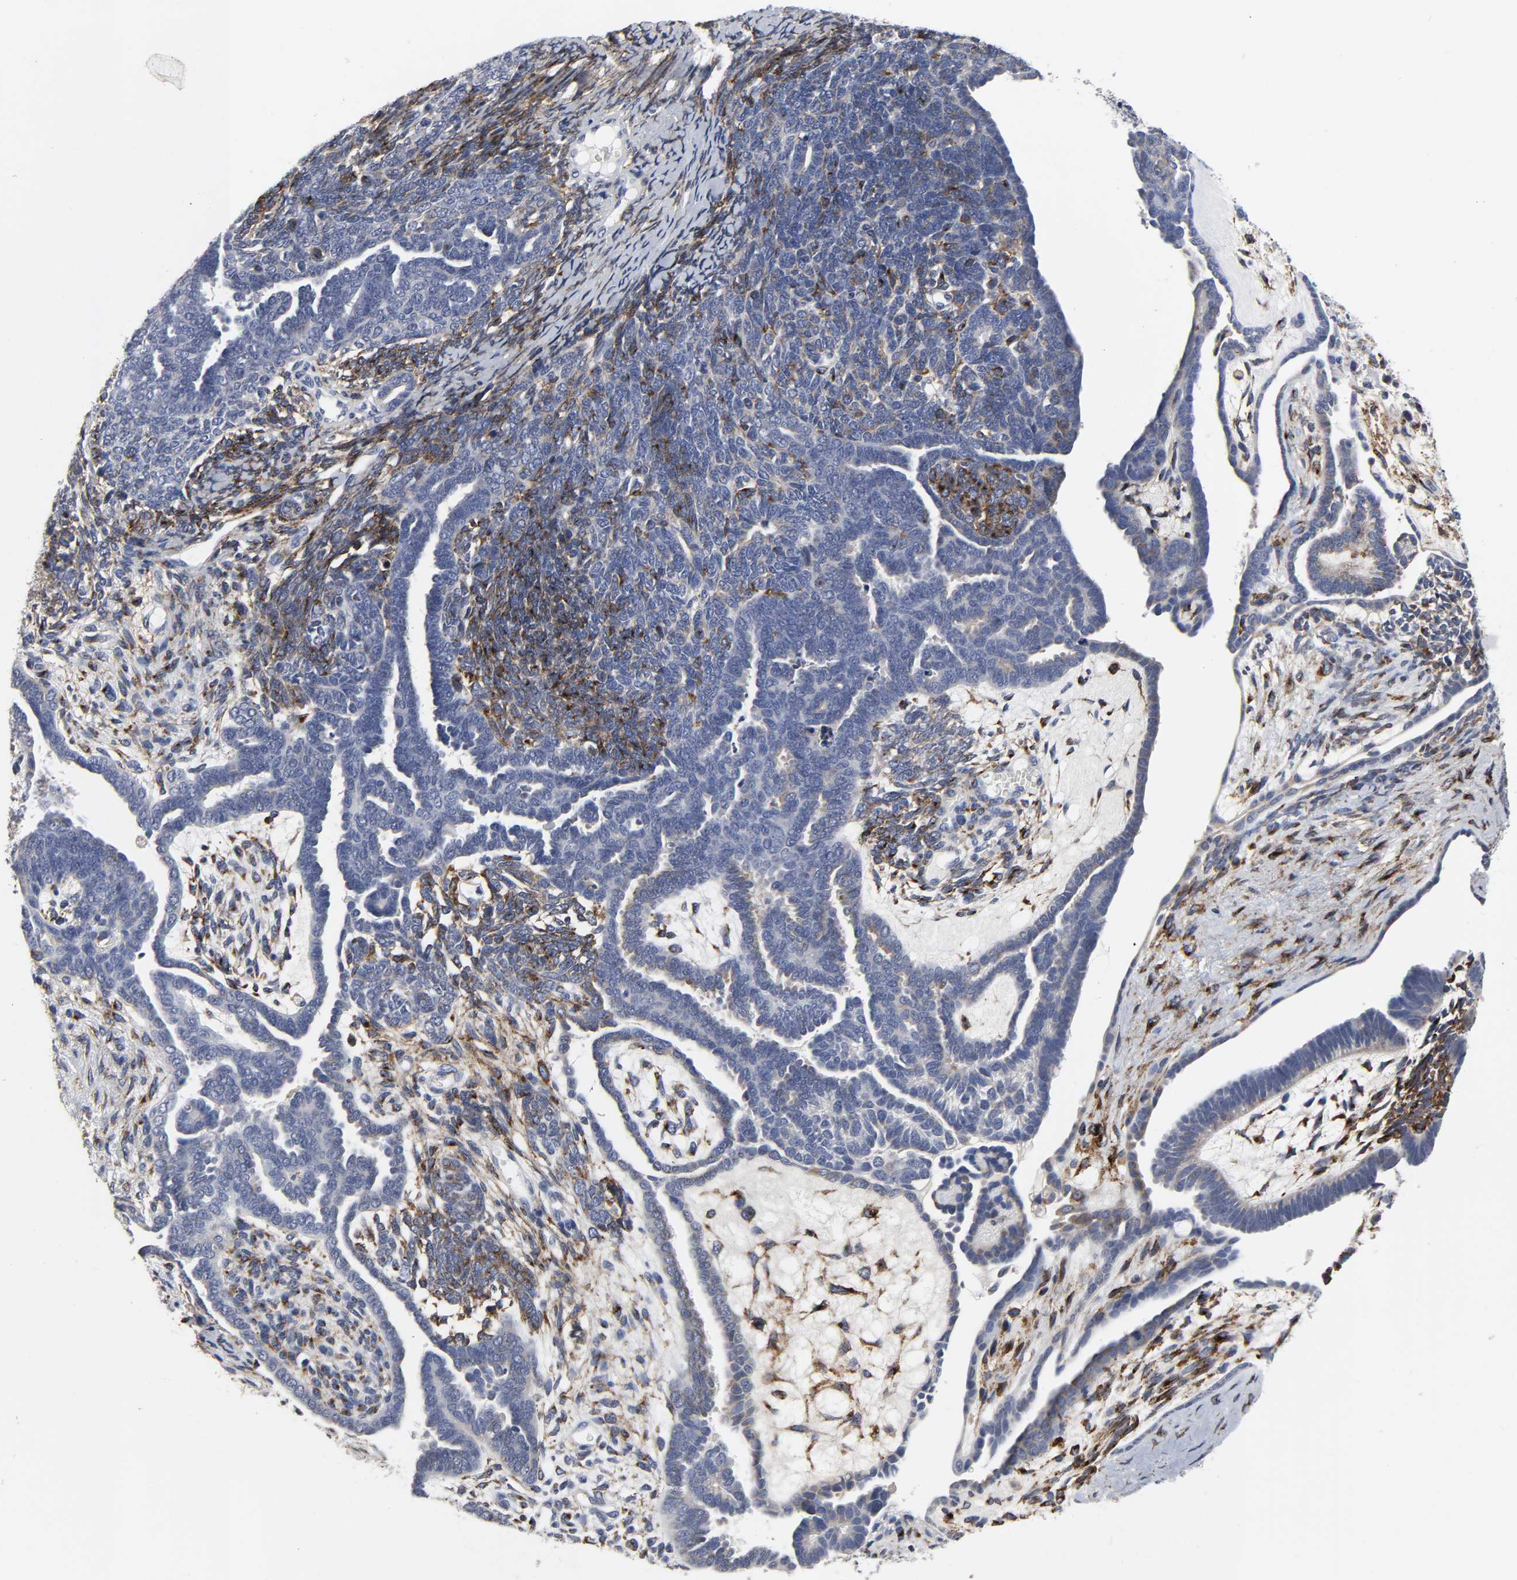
{"staining": {"intensity": "negative", "quantity": "none", "location": "none"}, "tissue": "endometrial cancer", "cell_type": "Tumor cells", "image_type": "cancer", "snomed": [{"axis": "morphology", "description": "Neoplasm, malignant, NOS"}, {"axis": "topography", "description": "Endometrium"}], "caption": "A micrograph of endometrial neoplasm (malignant) stained for a protein demonstrates no brown staining in tumor cells.", "gene": "LRP1", "patient": {"sex": "female", "age": 74}}